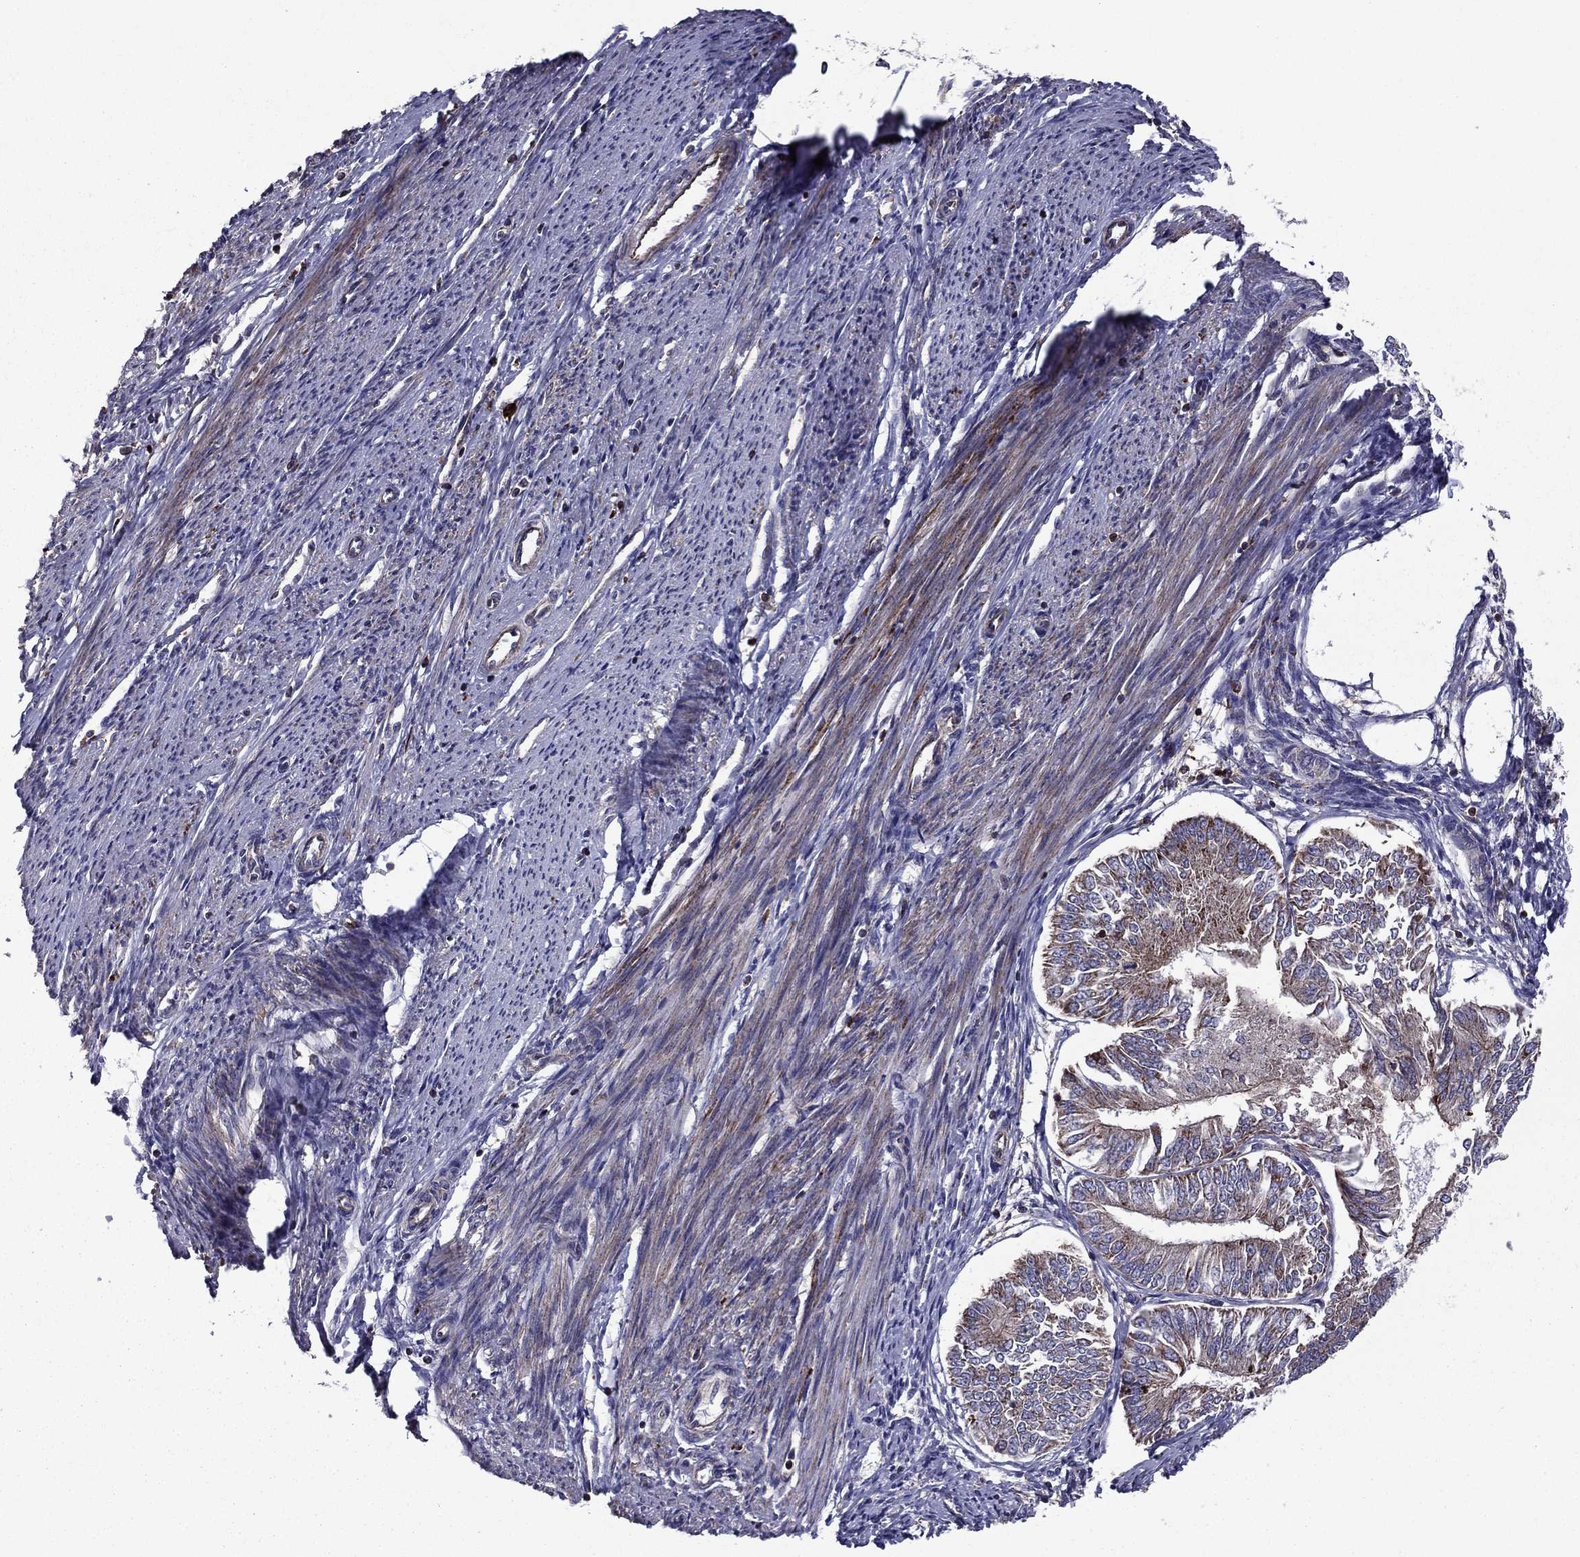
{"staining": {"intensity": "moderate", "quantity": "25%-75%", "location": "cytoplasmic/membranous"}, "tissue": "endometrial cancer", "cell_type": "Tumor cells", "image_type": "cancer", "snomed": [{"axis": "morphology", "description": "Adenocarcinoma, NOS"}, {"axis": "topography", "description": "Endometrium"}], "caption": "Human endometrial adenocarcinoma stained with a protein marker displays moderate staining in tumor cells.", "gene": "ALG6", "patient": {"sex": "female", "age": 58}}